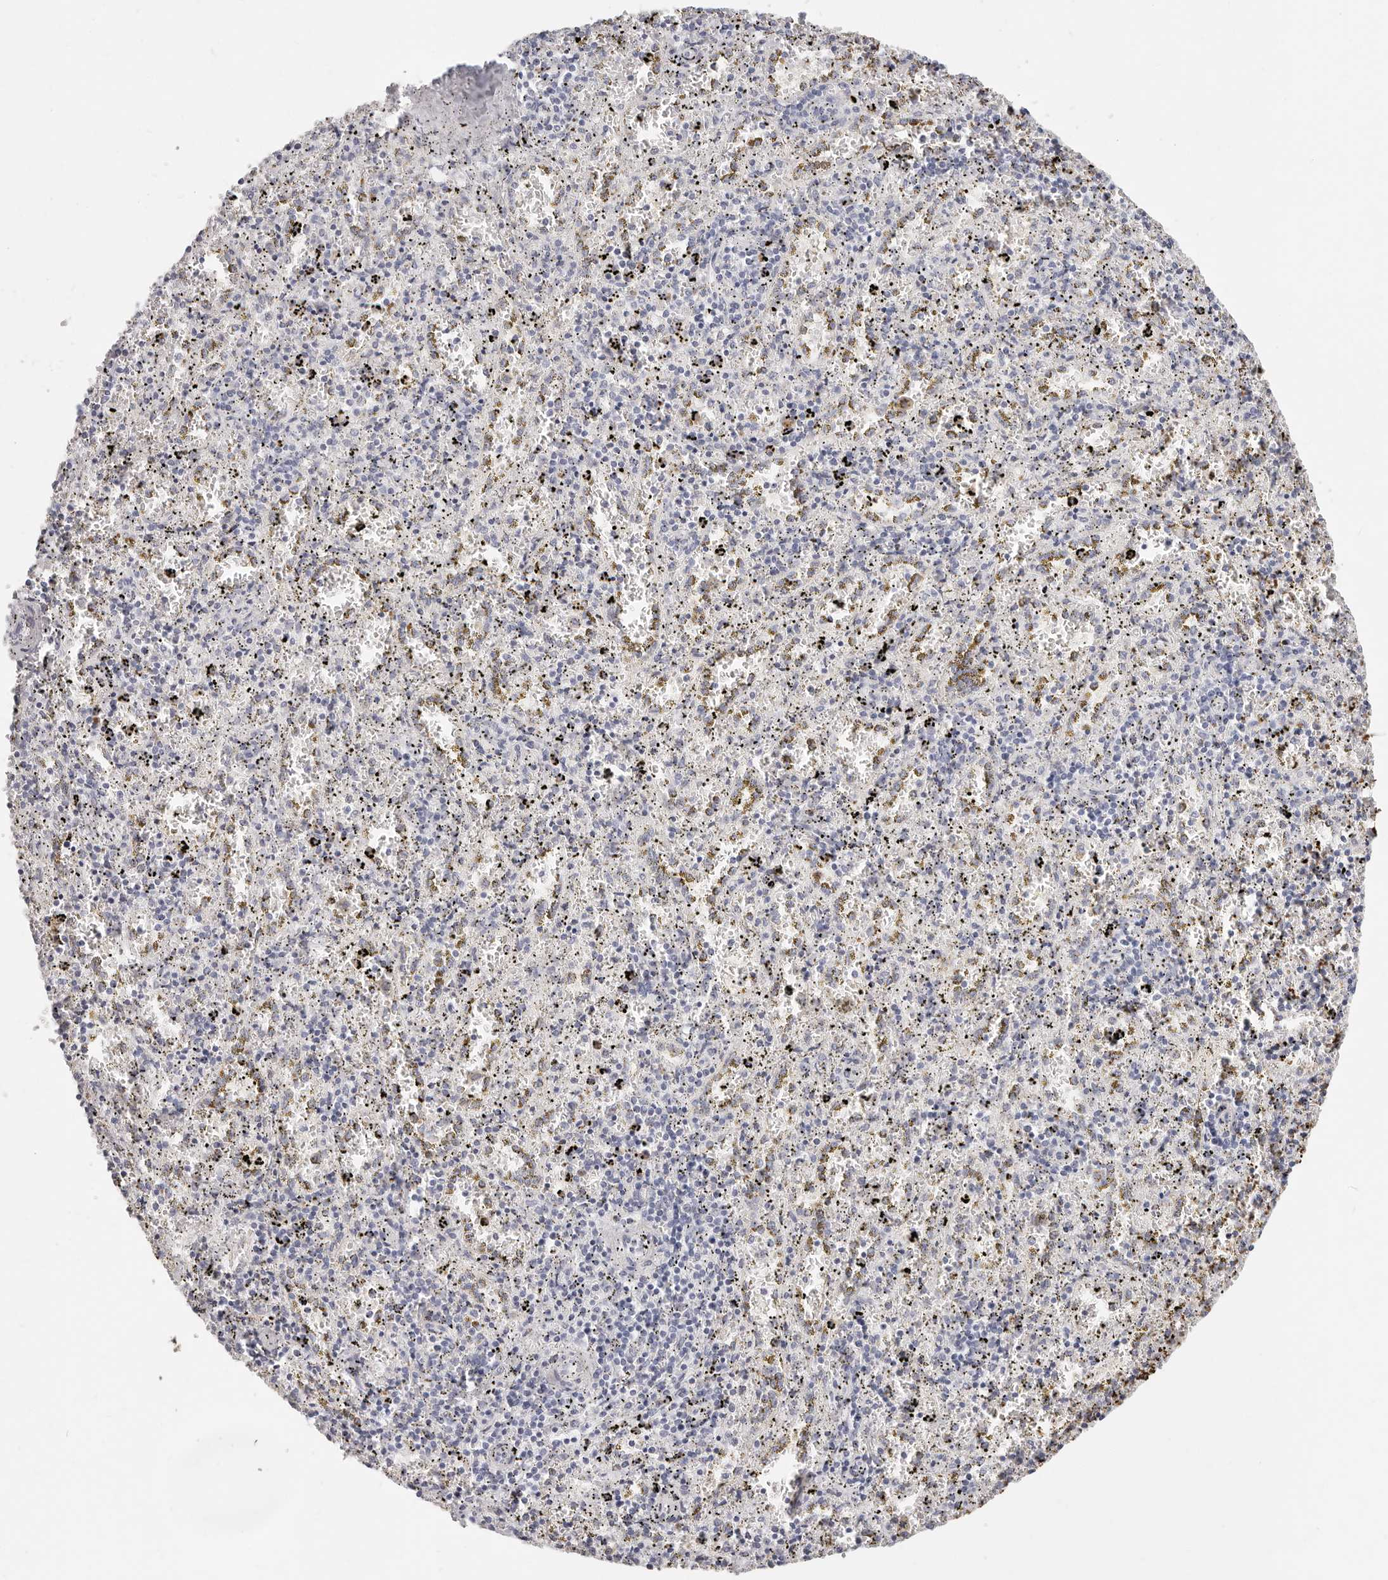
{"staining": {"intensity": "negative", "quantity": "none", "location": "none"}, "tissue": "spleen", "cell_type": "Cells in red pulp", "image_type": "normal", "snomed": [{"axis": "morphology", "description": "Normal tissue, NOS"}, {"axis": "topography", "description": "Spleen"}], "caption": "Immunohistochemistry photomicrograph of benign spleen: human spleen stained with DAB (3,3'-diaminobenzidine) demonstrates no significant protein staining in cells in red pulp. (Brightfield microscopy of DAB (3,3'-diaminobenzidine) immunohistochemistry at high magnification).", "gene": "ASCL1", "patient": {"sex": "male", "age": 11}}